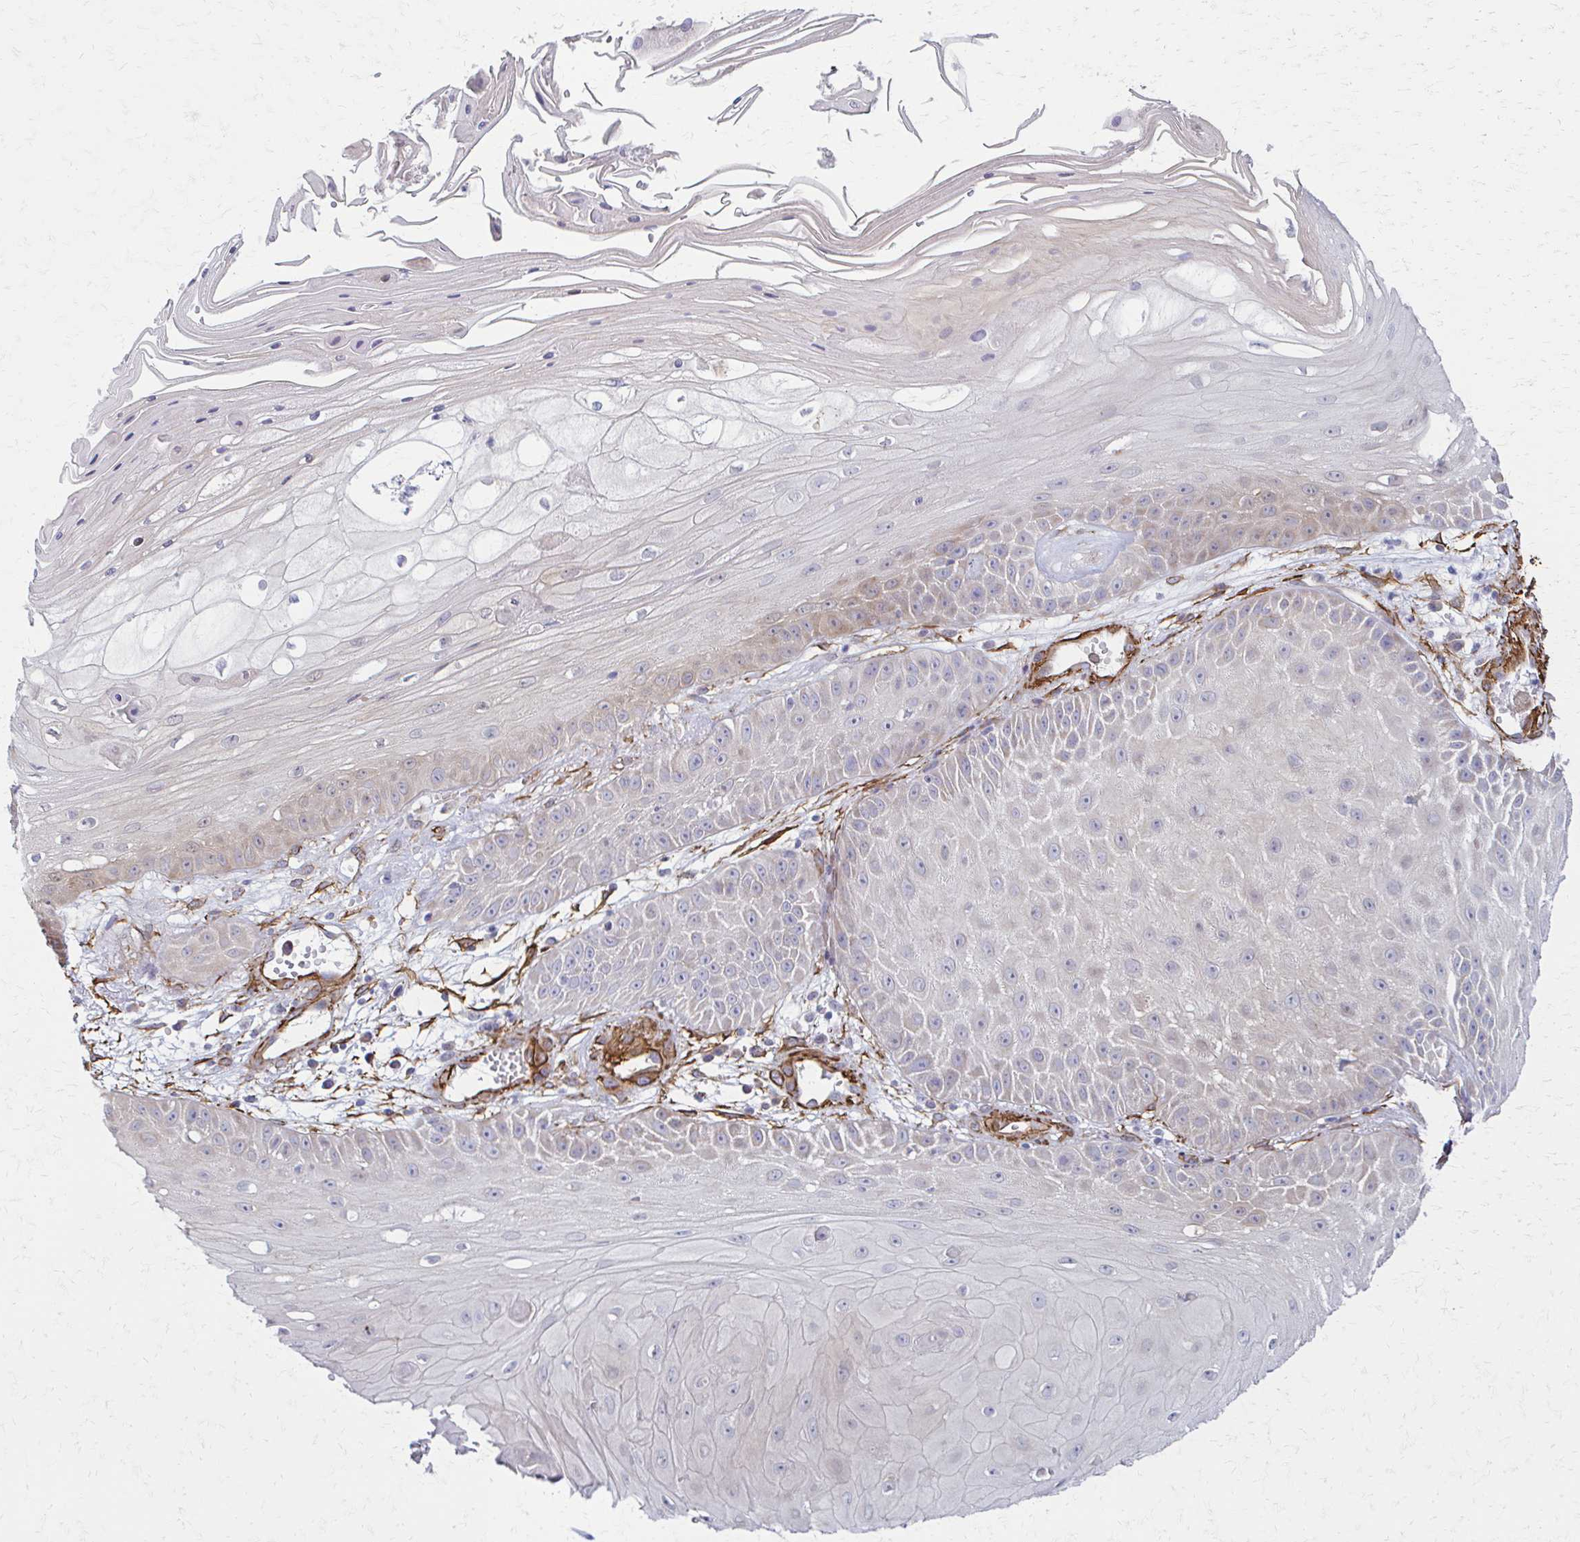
{"staining": {"intensity": "weak", "quantity": "<25%", "location": "cytoplasmic/membranous"}, "tissue": "skin cancer", "cell_type": "Tumor cells", "image_type": "cancer", "snomed": [{"axis": "morphology", "description": "Squamous cell carcinoma, NOS"}, {"axis": "topography", "description": "Skin"}], "caption": "This is an IHC histopathology image of human skin squamous cell carcinoma. There is no positivity in tumor cells.", "gene": "TIMMDC1", "patient": {"sex": "male", "age": 70}}